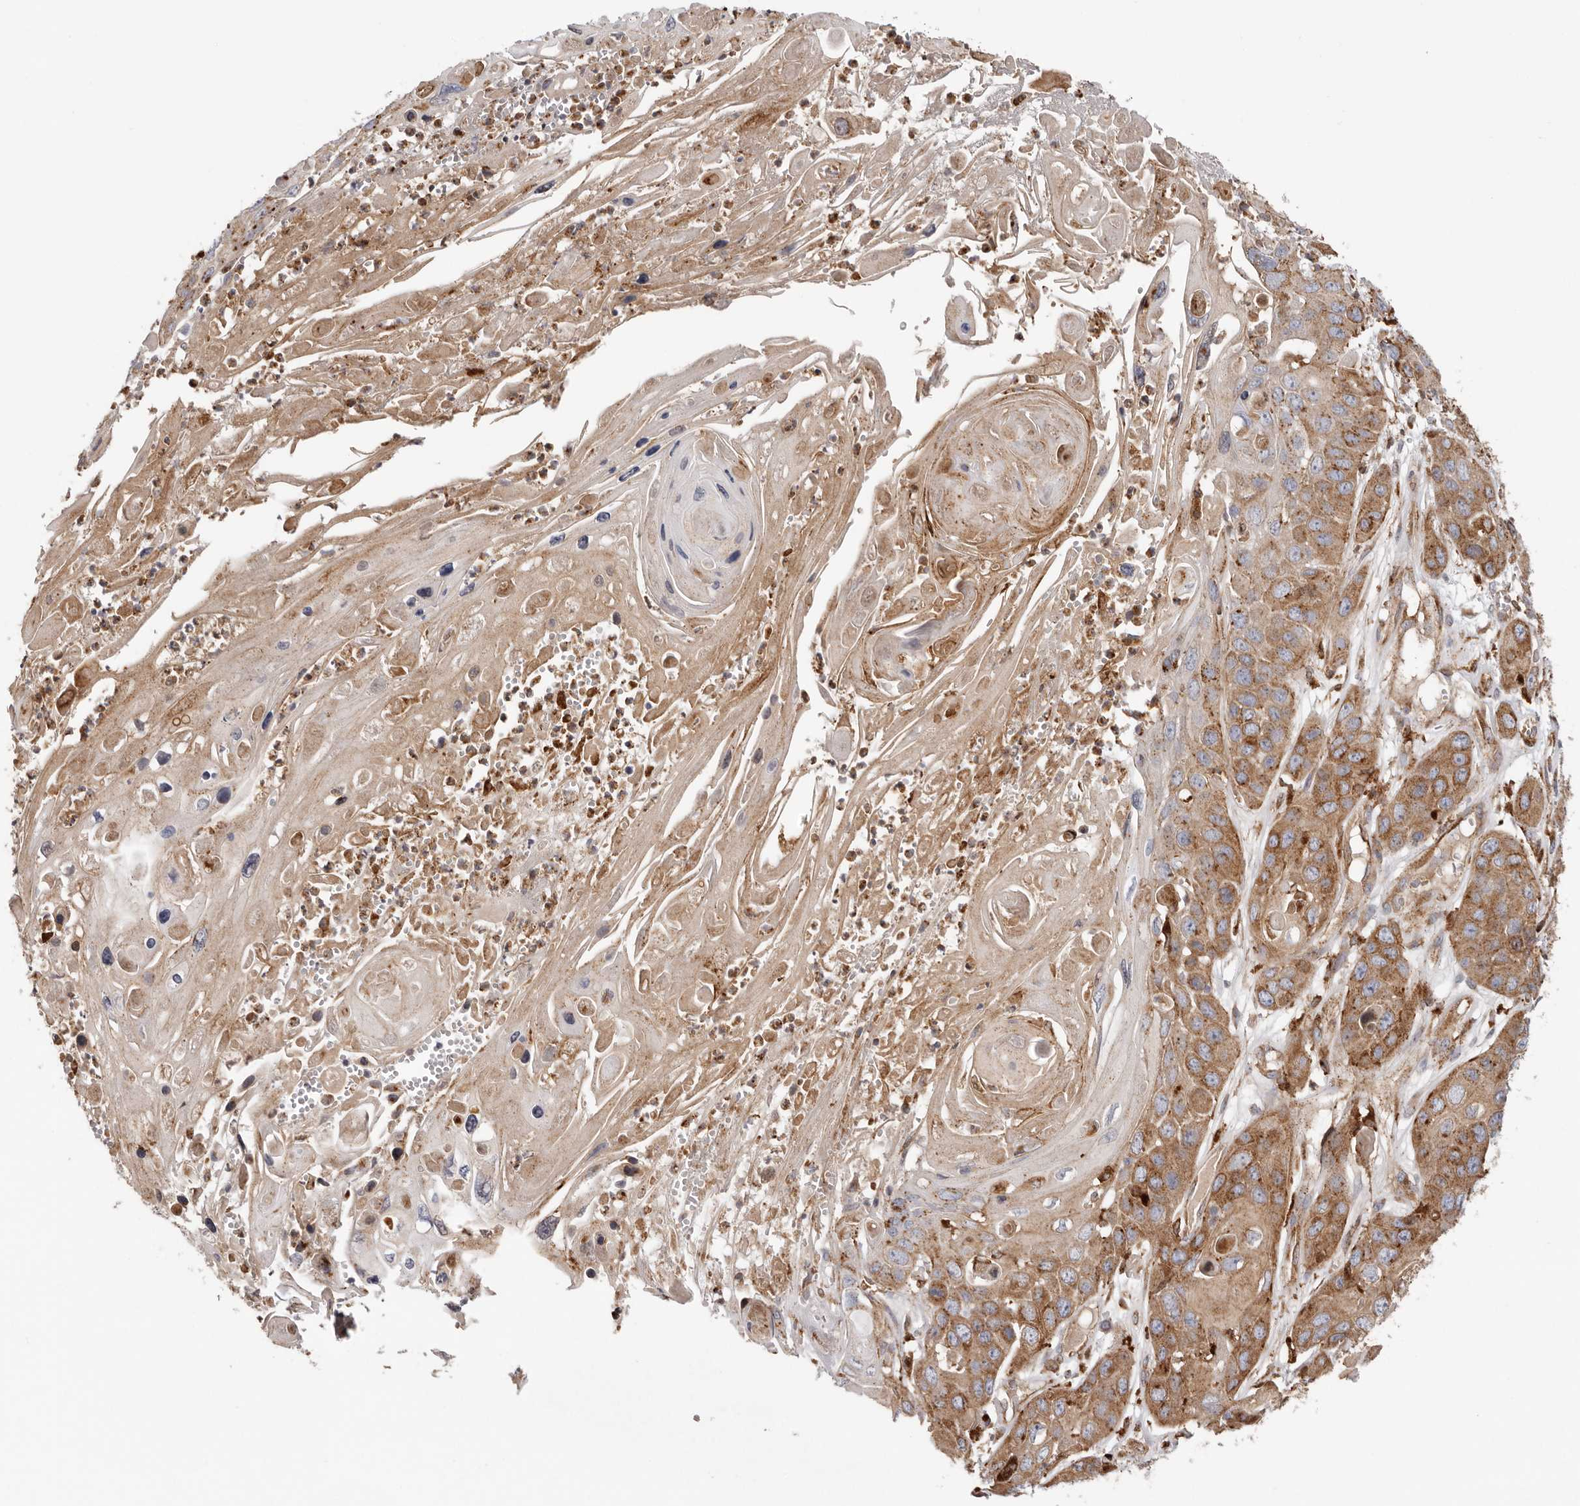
{"staining": {"intensity": "moderate", "quantity": ">75%", "location": "cytoplasmic/membranous"}, "tissue": "skin cancer", "cell_type": "Tumor cells", "image_type": "cancer", "snomed": [{"axis": "morphology", "description": "Squamous cell carcinoma, NOS"}, {"axis": "topography", "description": "Skin"}], "caption": "Immunohistochemical staining of human squamous cell carcinoma (skin) displays medium levels of moderate cytoplasmic/membranous protein positivity in approximately >75% of tumor cells. Nuclei are stained in blue.", "gene": "GRN", "patient": {"sex": "male", "age": 55}}